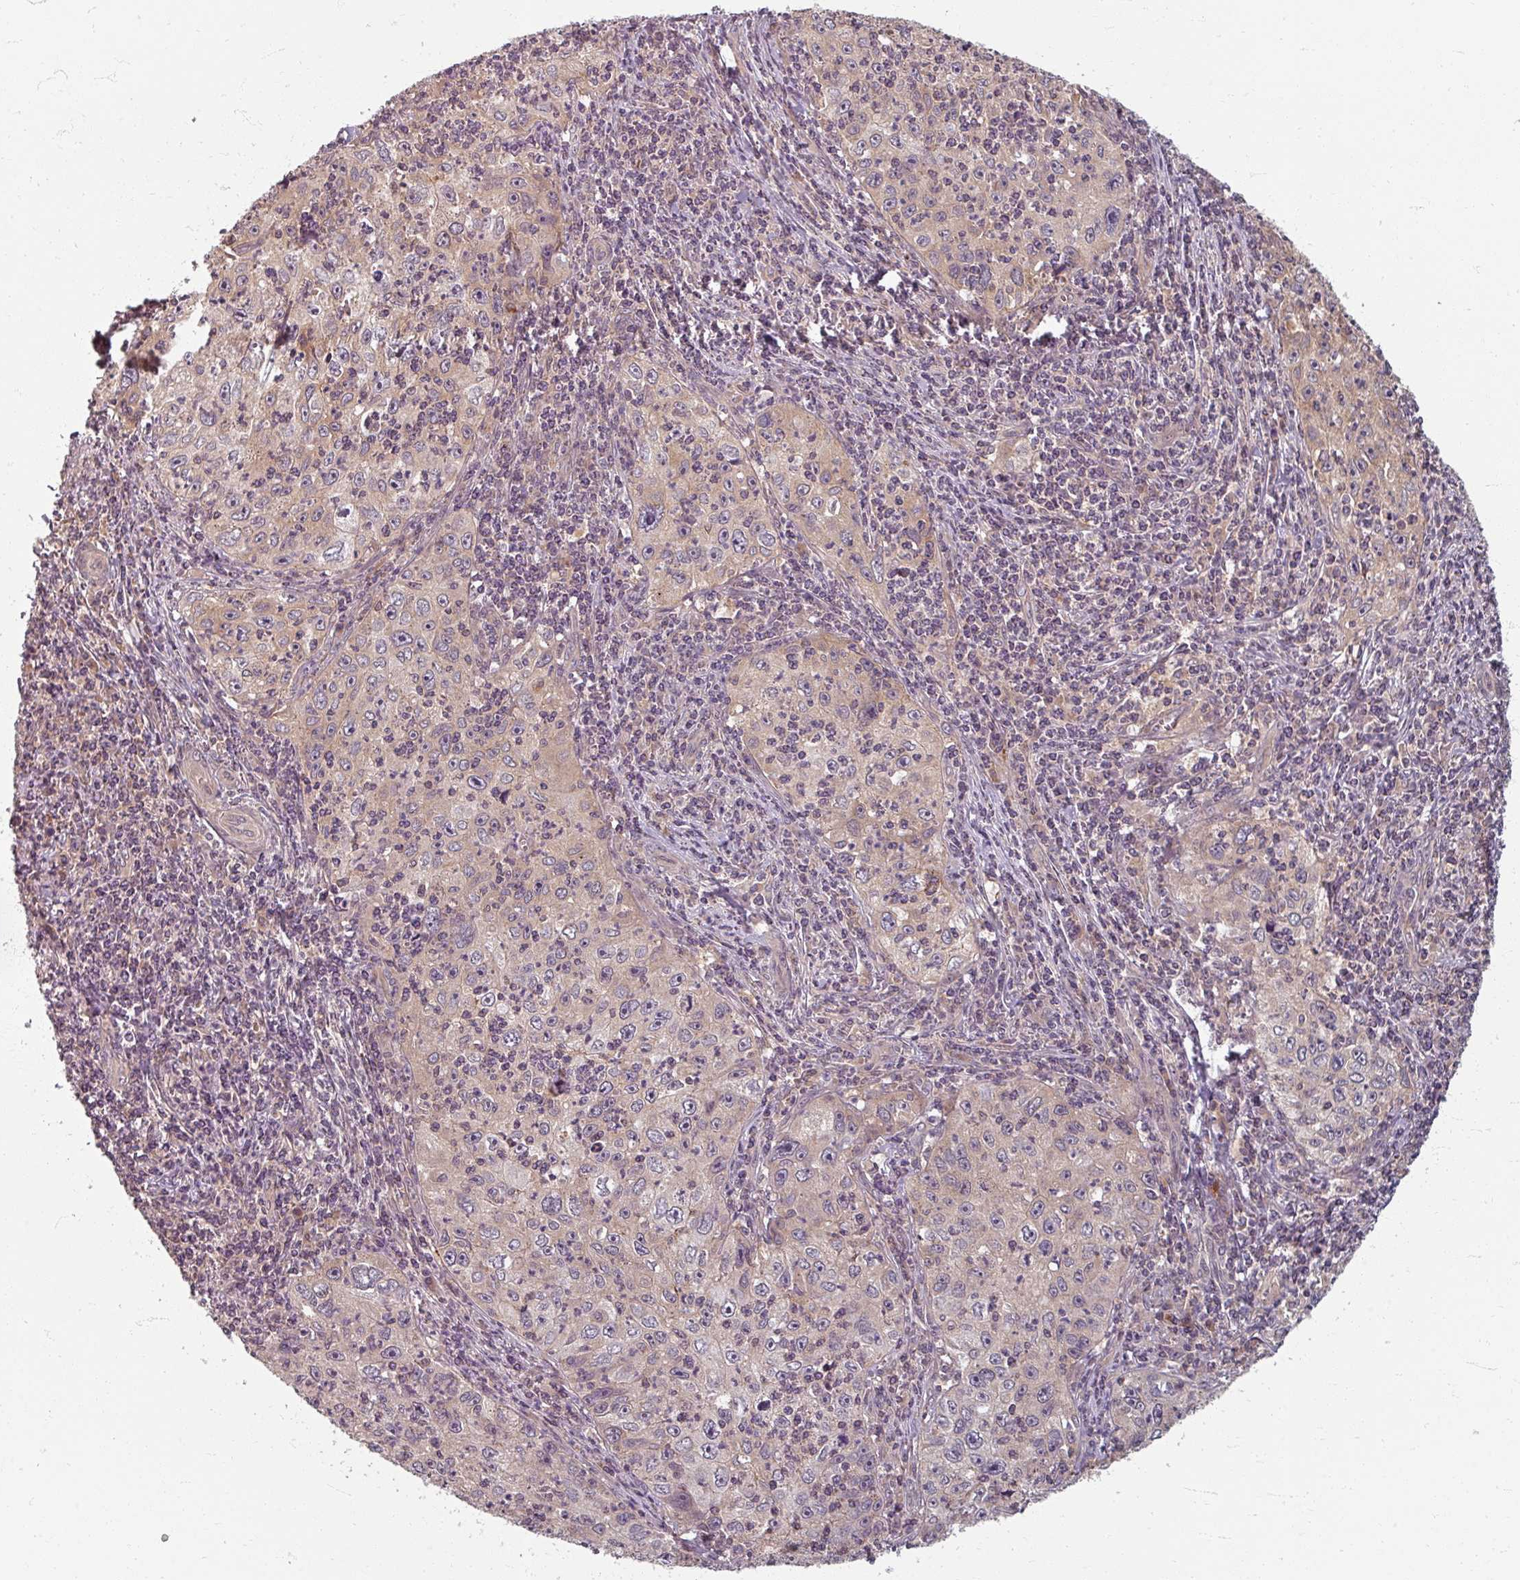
{"staining": {"intensity": "weak", "quantity": "25%-75%", "location": "cytoplasmic/membranous"}, "tissue": "cervical cancer", "cell_type": "Tumor cells", "image_type": "cancer", "snomed": [{"axis": "morphology", "description": "Squamous cell carcinoma, NOS"}, {"axis": "topography", "description": "Cervix"}], "caption": "This image reveals immunohistochemistry staining of cervical cancer, with low weak cytoplasmic/membranous positivity in about 25%-75% of tumor cells.", "gene": "STAM", "patient": {"sex": "female", "age": 30}}